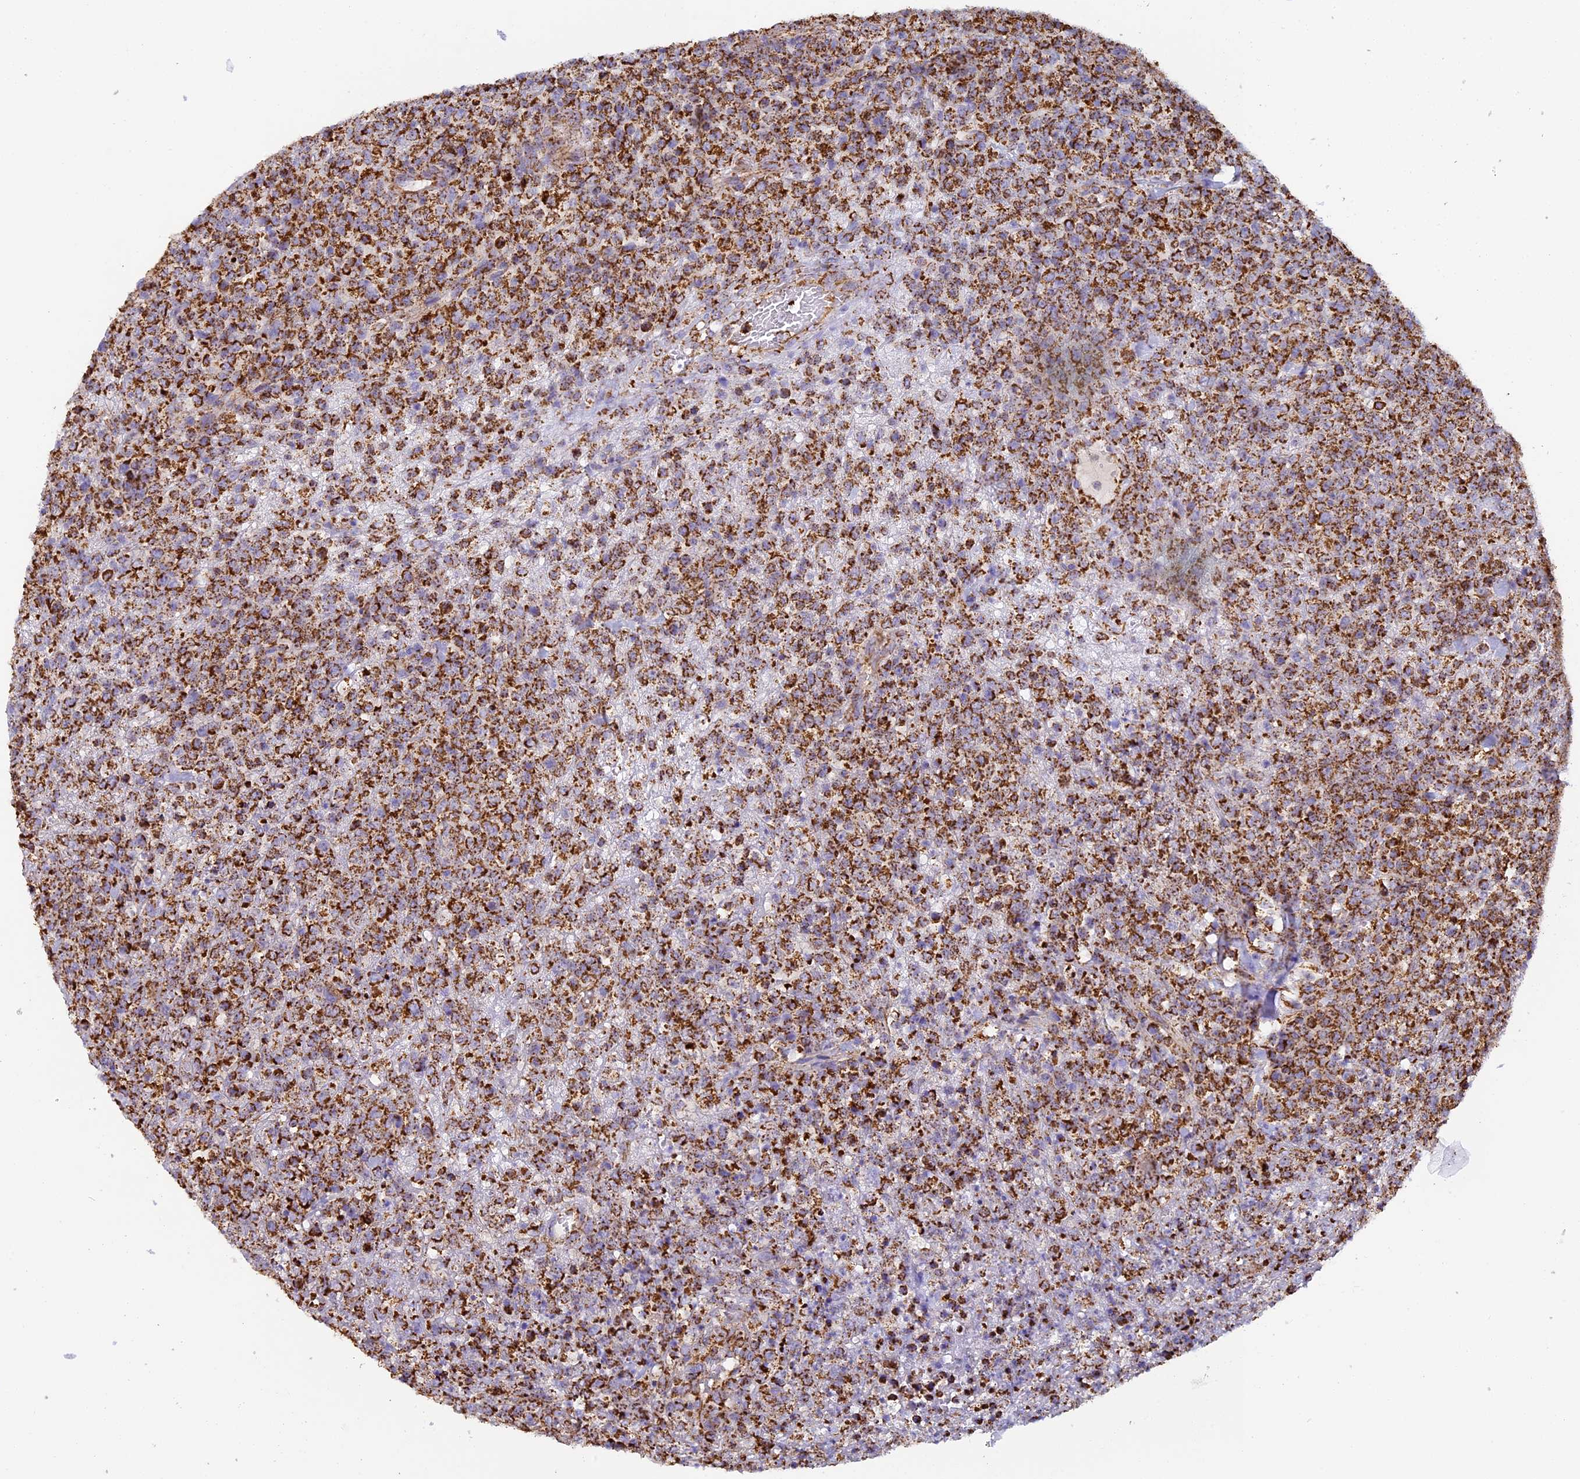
{"staining": {"intensity": "strong", "quantity": ">75%", "location": "cytoplasmic/membranous"}, "tissue": "lymphoma", "cell_type": "Tumor cells", "image_type": "cancer", "snomed": [{"axis": "morphology", "description": "Malignant lymphoma, non-Hodgkin's type, High grade"}, {"axis": "topography", "description": "Colon"}], "caption": "IHC (DAB) staining of lymphoma shows strong cytoplasmic/membranous protein expression in approximately >75% of tumor cells. Immunohistochemistry stains the protein of interest in brown and the nuclei are stained blue.", "gene": "STK17A", "patient": {"sex": "female", "age": 53}}